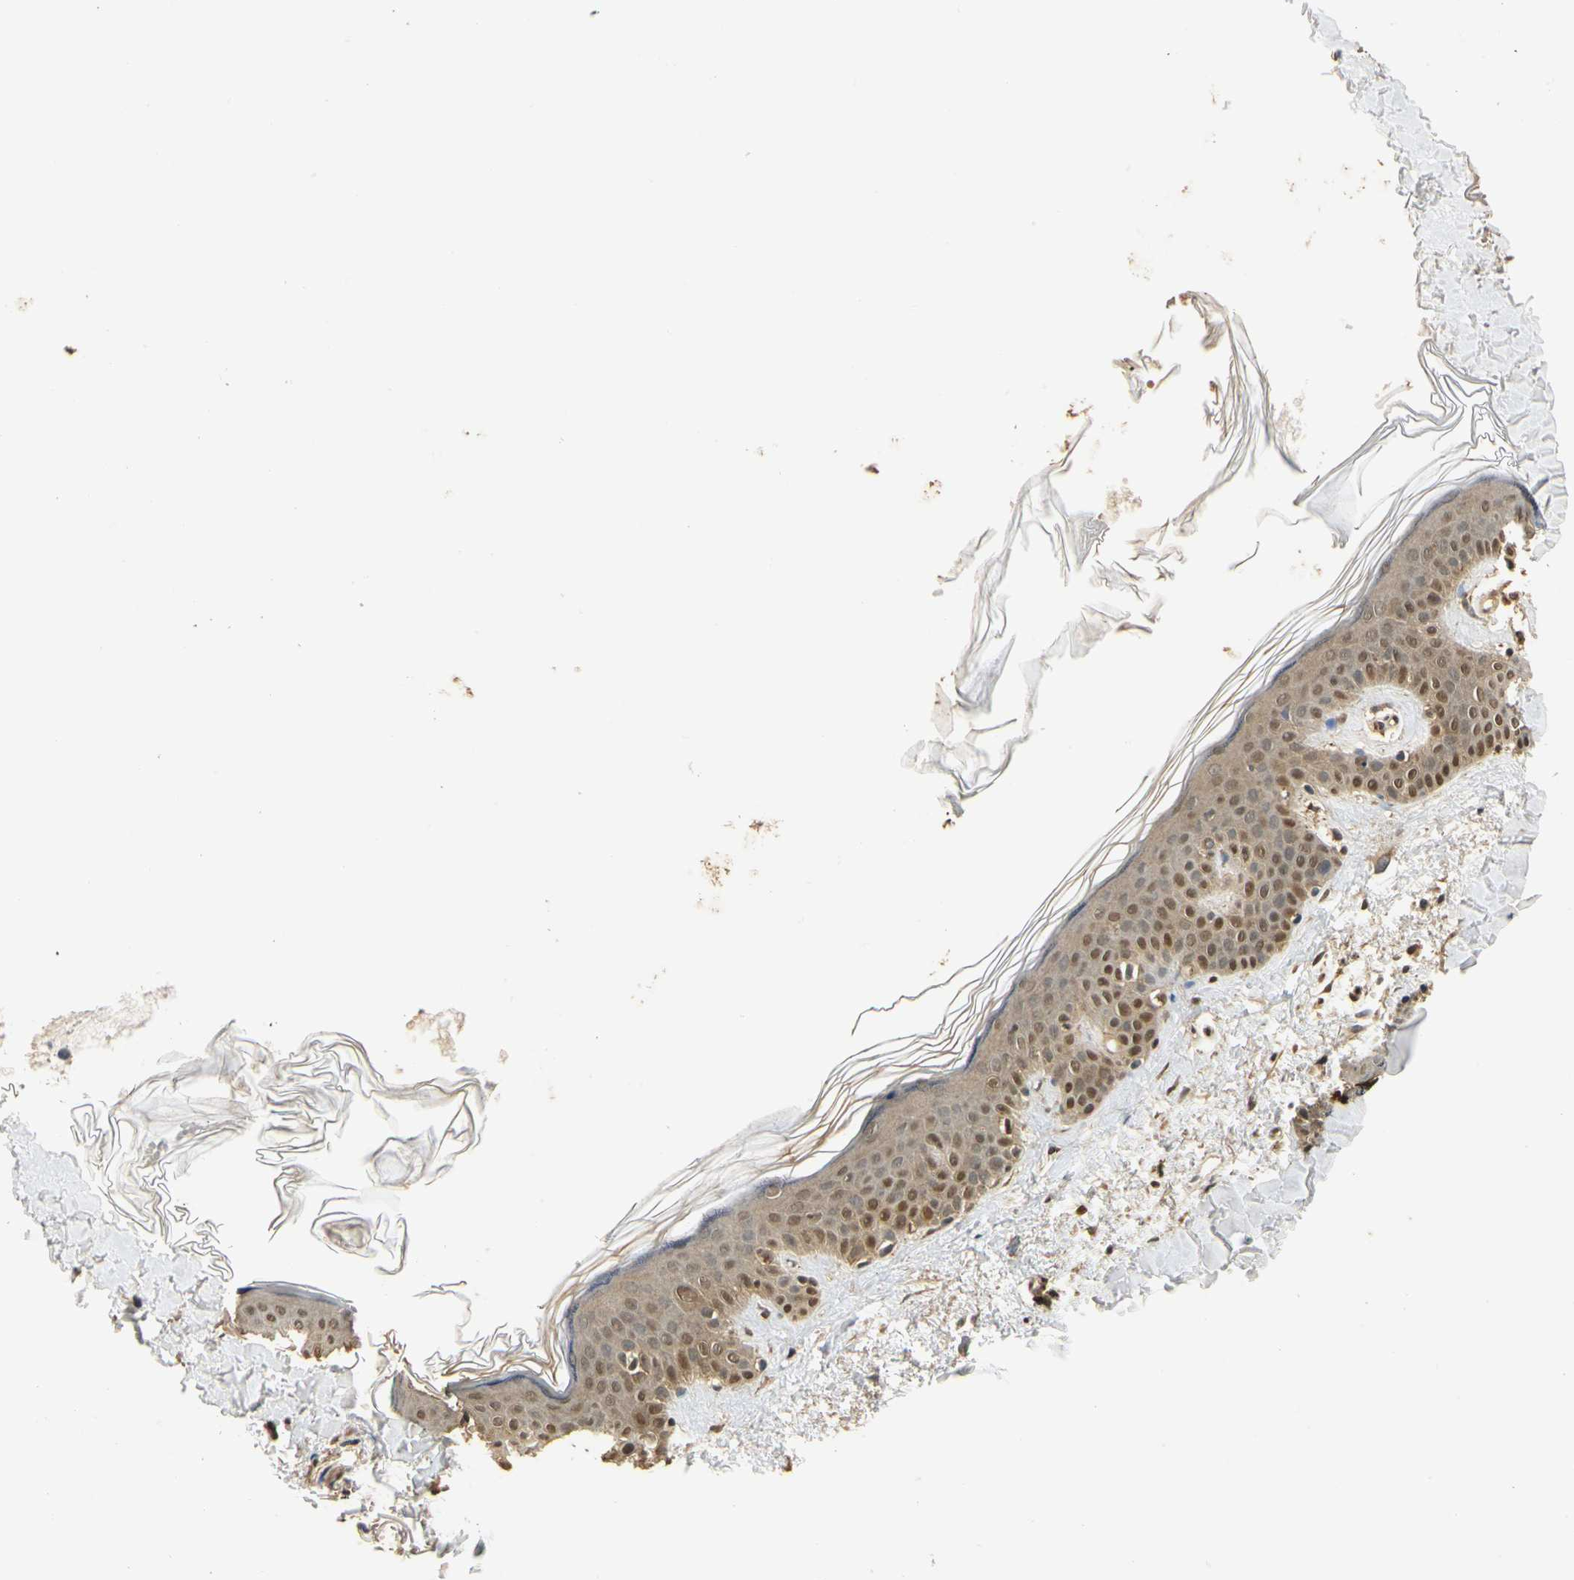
{"staining": {"intensity": "moderate", "quantity": ">75%", "location": "cytoplasmic/membranous,nuclear"}, "tissue": "skin", "cell_type": "Fibroblasts", "image_type": "normal", "snomed": [{"axis": "morphology", "description": "Normal tissue, NOS"}, {"axis": "topography", "description": "Skin"}], "caption": "A brown stain shows moderate cytoplasmic/membranous,nuclear expression of a protein in fibroblasts of unremarkable human skin.", "gene": "SOD1", "patient": {"sex": "male", "age": 67}}